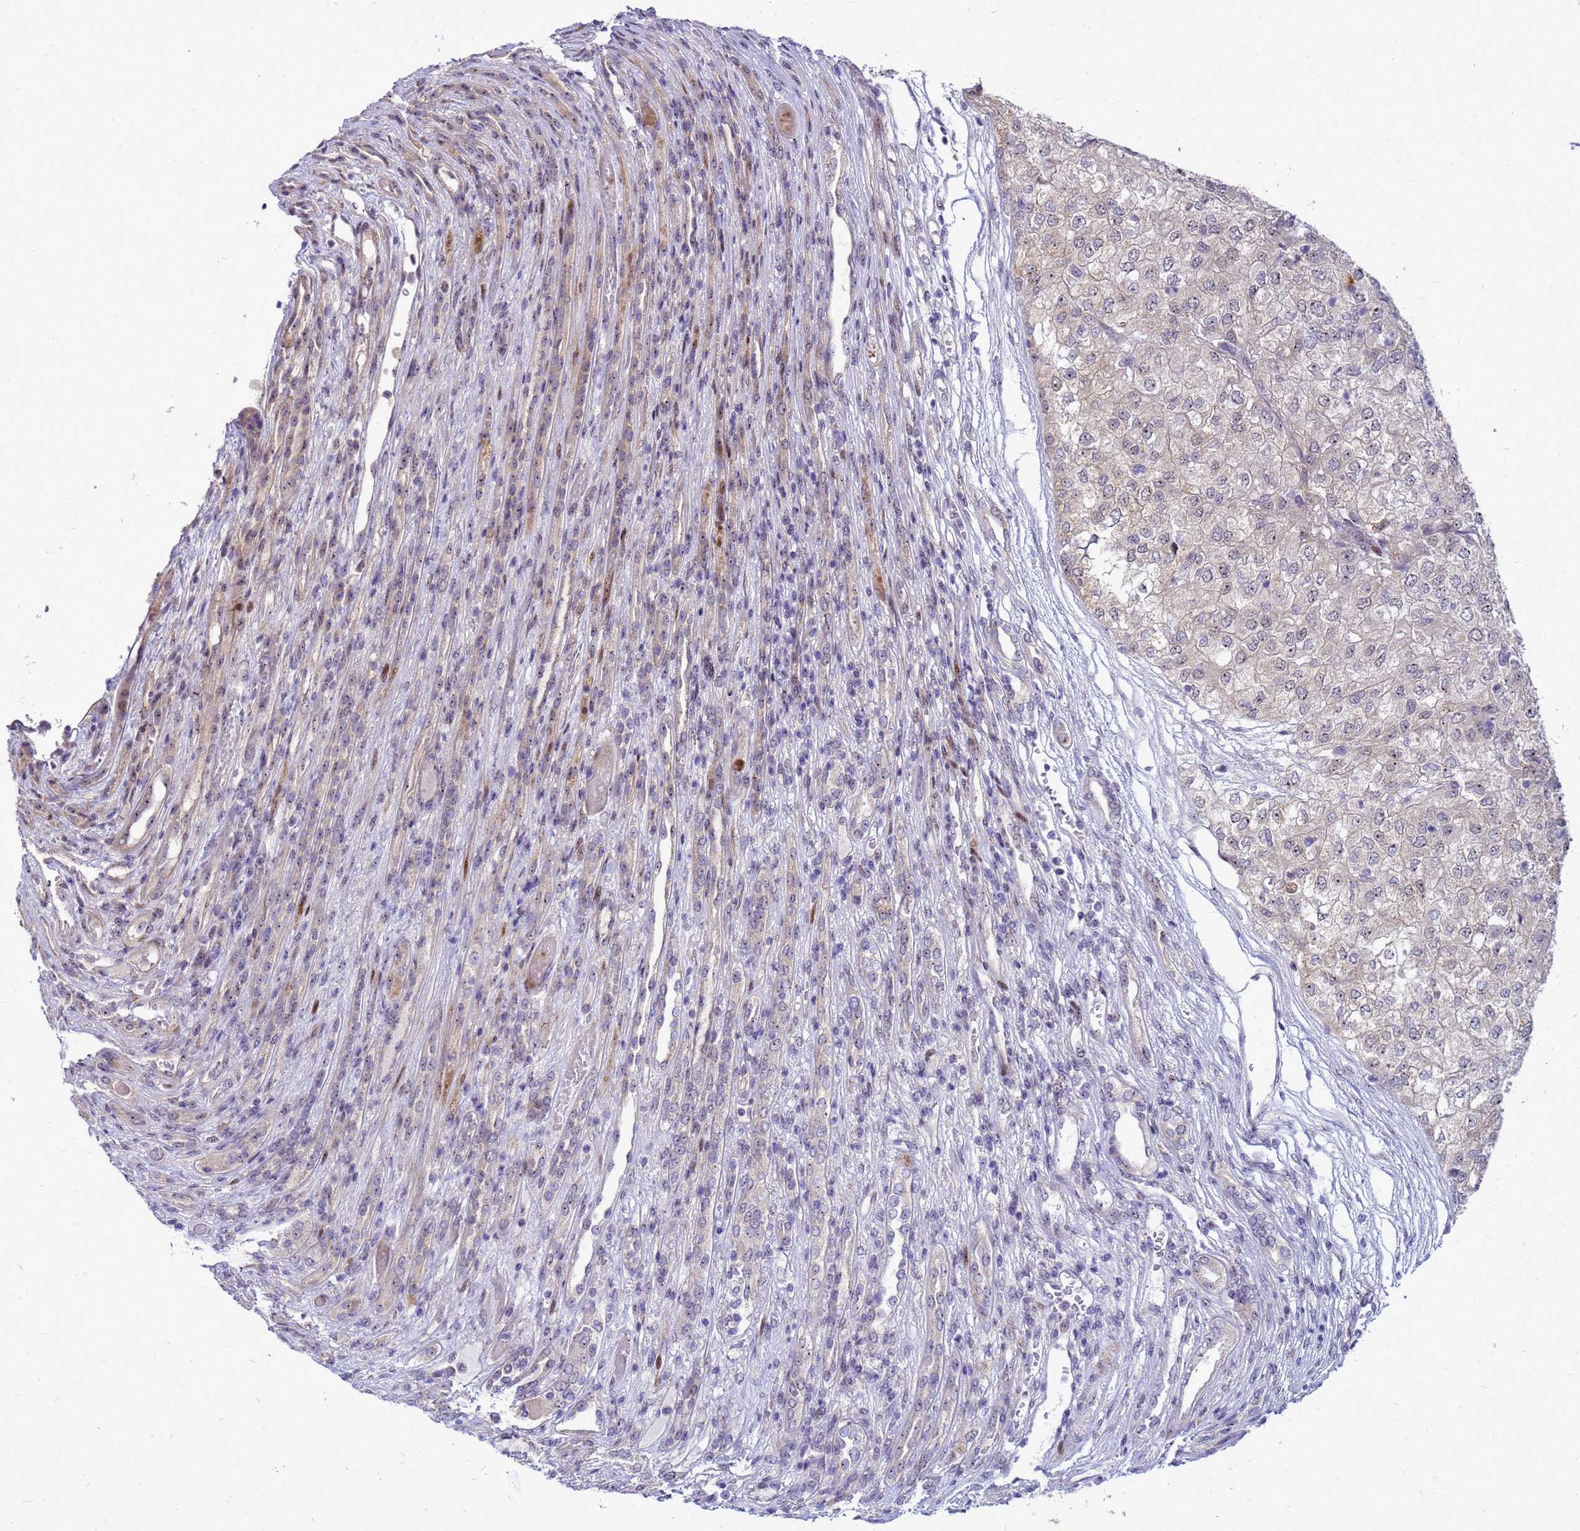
{"staining": {"intensity": "negative", "quantity": "none", "location": "none"}, "tissue": "renal cancer", "cell_type": "Tumor cells", "image_type": "cancer", "snomed": [{"axis": "morphology", "description": "Adenocarcinoma, NOS"}, {"axis": "topography", "description": "Kidney"}], "caption": "This is a image of immunohistochemistry staining of adenocarcinoma (renal), which shows no expression in tumor cells.", "gene": "RSPO1", "patient": {"sex": "female", "age": 54}}